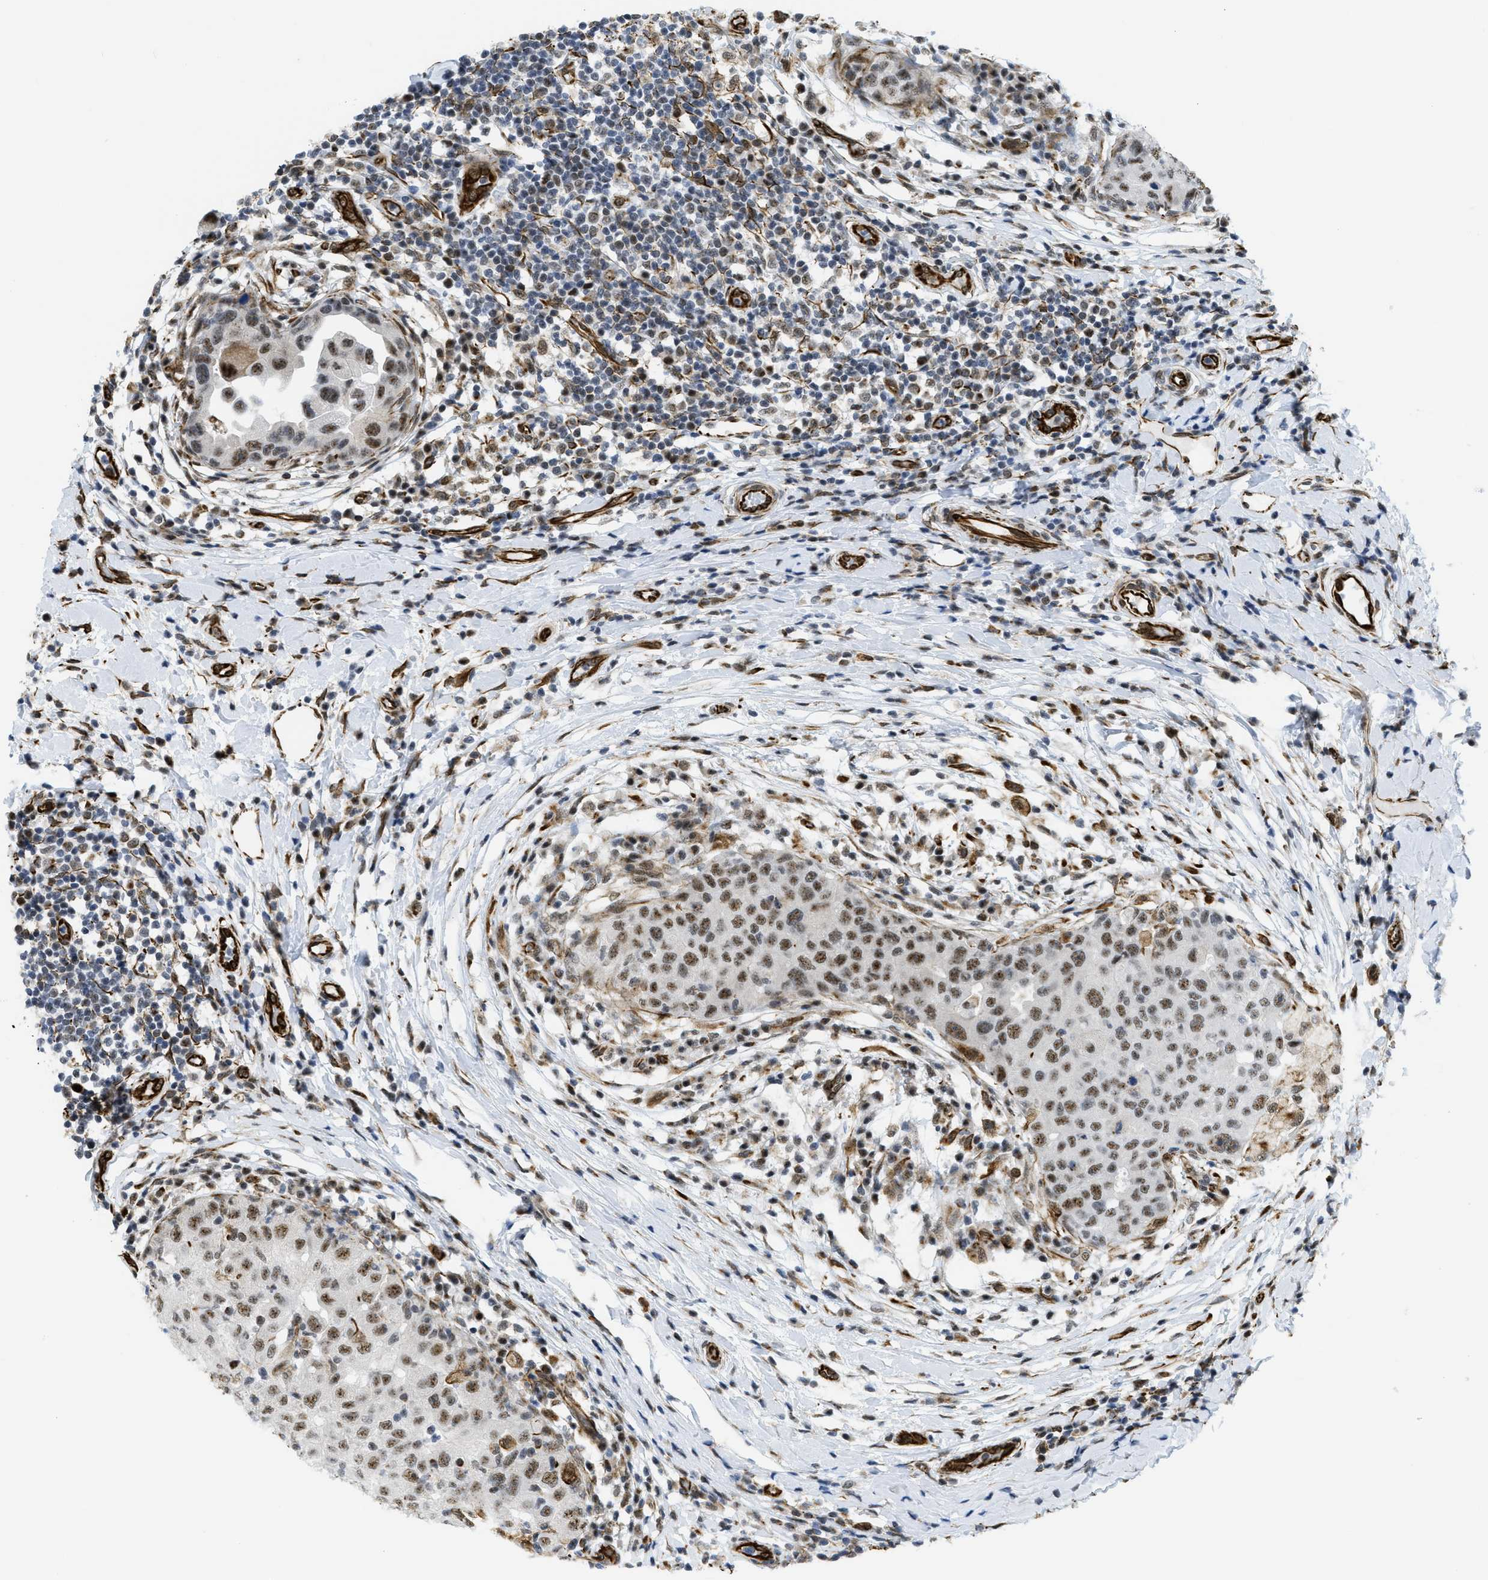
{"staining": {"intensity": "moderate", "quantity": ">75%", "location": "nuclear"}, "tissue": "breast cancer", "cell_type": "Tumor cells", "image_type": "cancer", "snomed": [{"axis": "morphology", "description": "Duct carcinoma"}, {"axis": "topography", "description": "Breast"}], "caption": "Breast cancer stained for a protein (brown) reveals moderate nuclear positive positivity in about >75% of tumor cells.", "gene": "LRRC8B", "patient": {"sex": "female", "age": 27}}